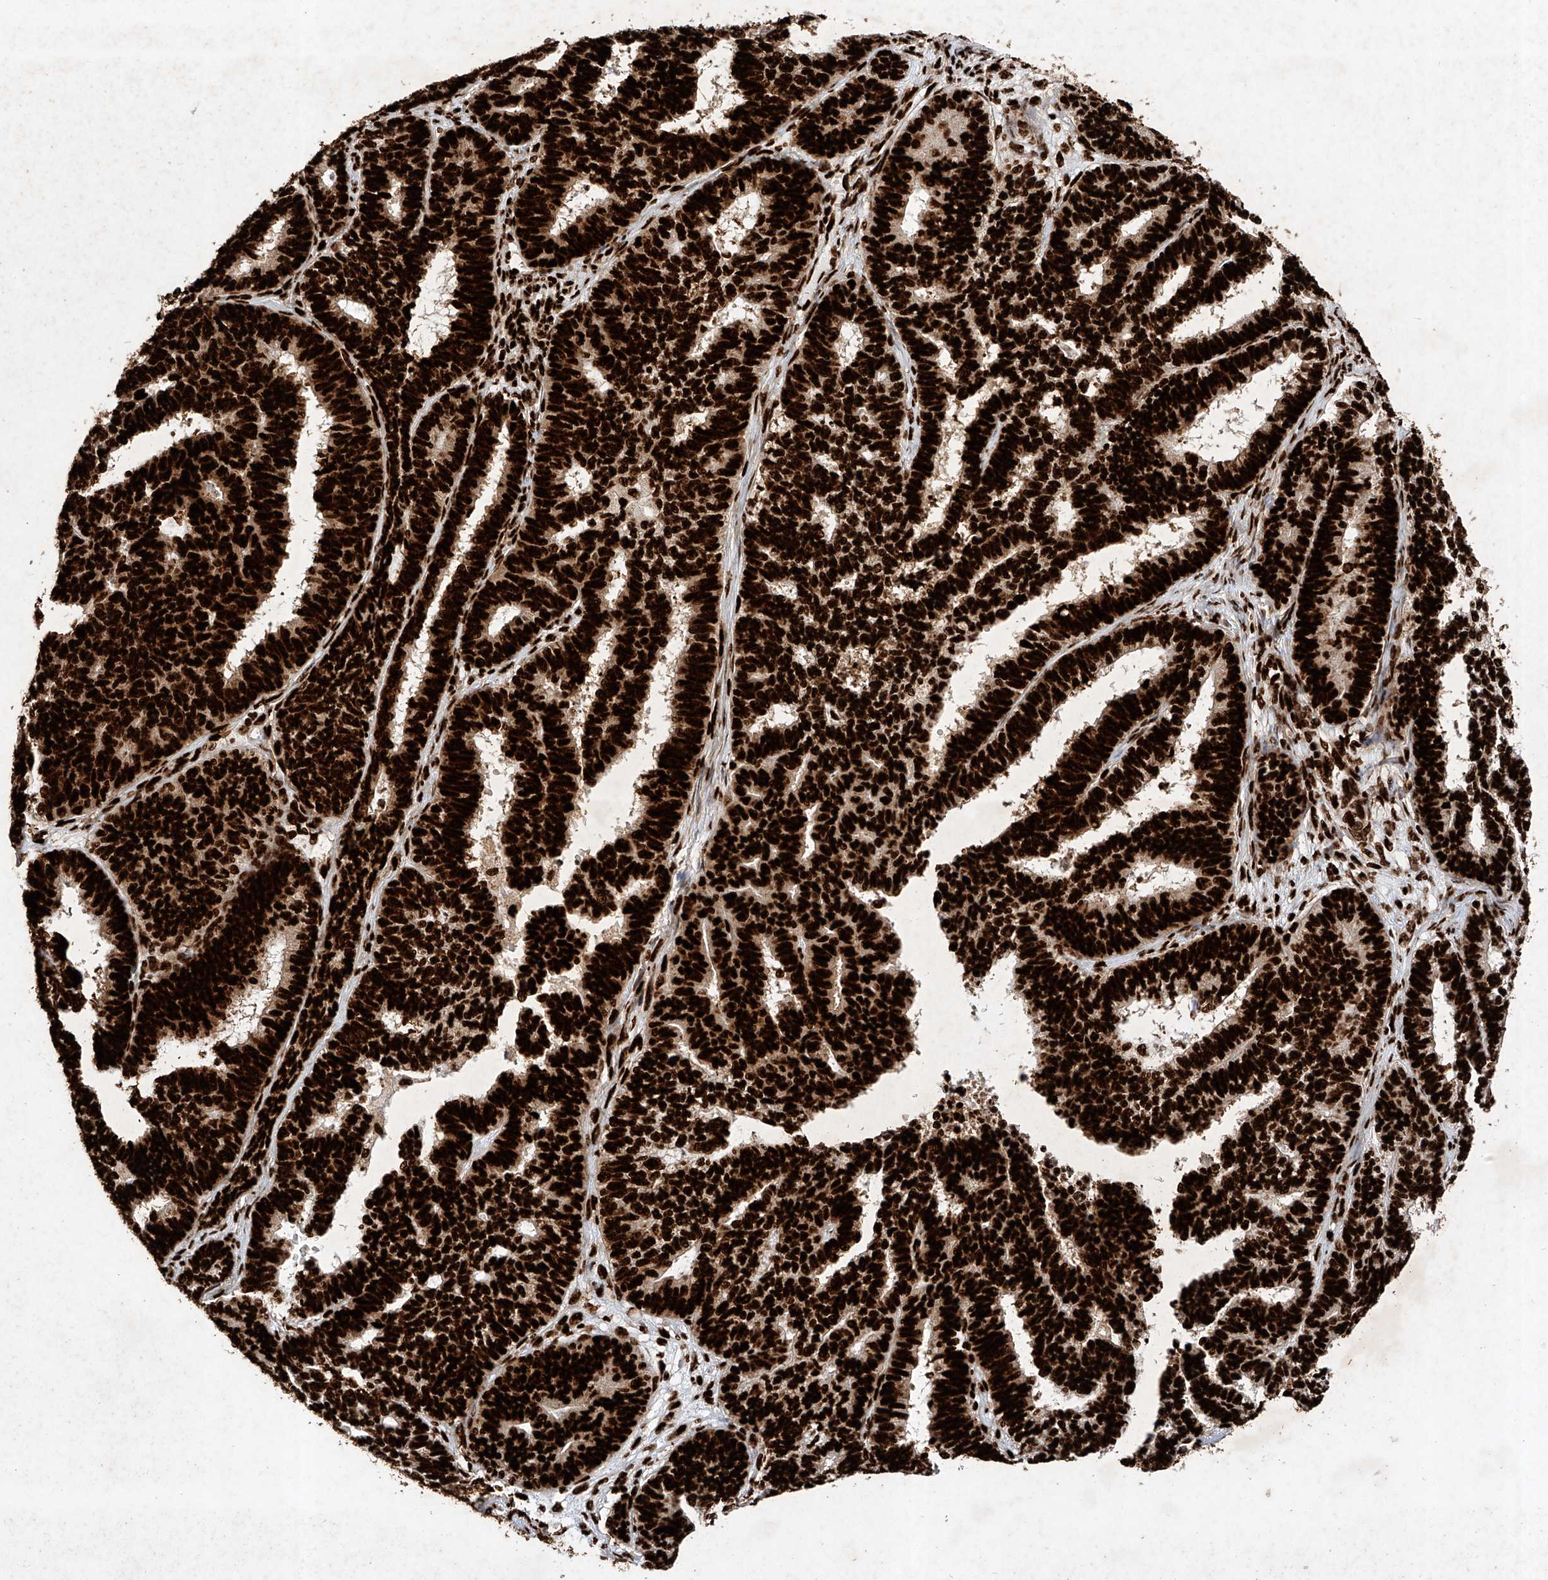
{"staining": {"intensity": "strong", "quantity": ">75%", "location": "nuclear"}, "tissue": "endometrial cancer", "cell_type": "Tumor cells", "image_type": "cancer", "snomed": [{"axis": "morphology", "description": "Adenocarcinoma, NOS"}, {"axis": "topography", "description": "Endometrium"}], "caption": "The micrograph demonstrates a brown stain indicating the presence of a protein in the nuclear of tumor cells in endometrial cancer (adenocarcinoma). The staining was performed using DAB (3,3'-diaminobenzidine) to visualize the protein expression in brown, while the nuclei were stained in blue with hematoxylin (Magnification: 20x).", "gene": "SRSF6", "patient": {"sex": "female", "age": 70}}